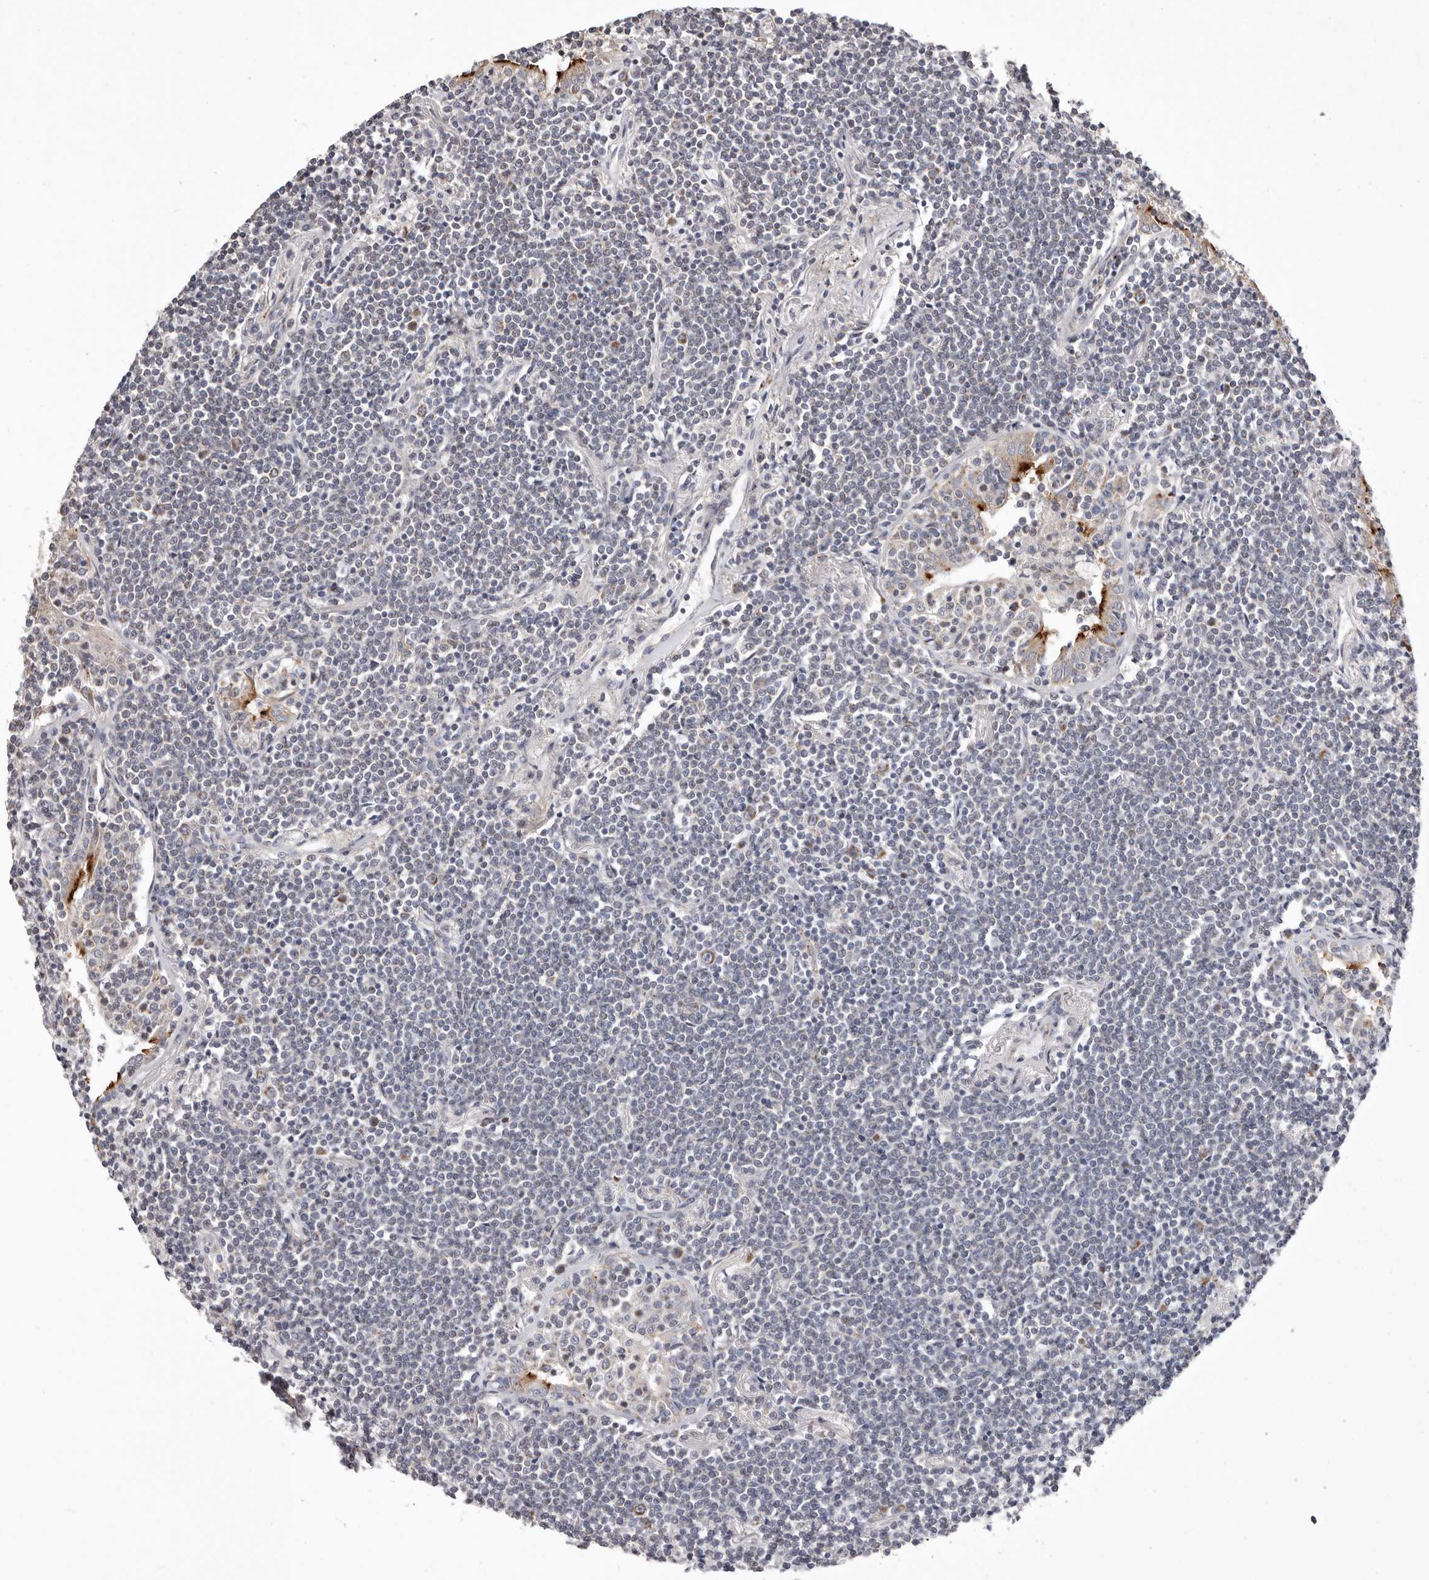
{"staining": {"intensity": "negative", "quantity": "none", "location": "none"}, "tissue": "lymphoma", "cell_type": "Tumor cells", "image_type": "cancer", "snomed": [{"axis": "morphology", "description": "Malignant lymphoma, non-Hodgkin's type, Low grade"}, {"axis": "topography", "description": "Lung"}], "caption": "Immunohistochemistry of human lymphoma exhibits no expression in tumor cells. The staining is performed using DAB (3,3'-diaminobenzidine) brown chromogen with nuclei counter-stained in using hematoxylin.", "gene": "TIMM17B", "patient": {"sex": "female", "age": 71}}